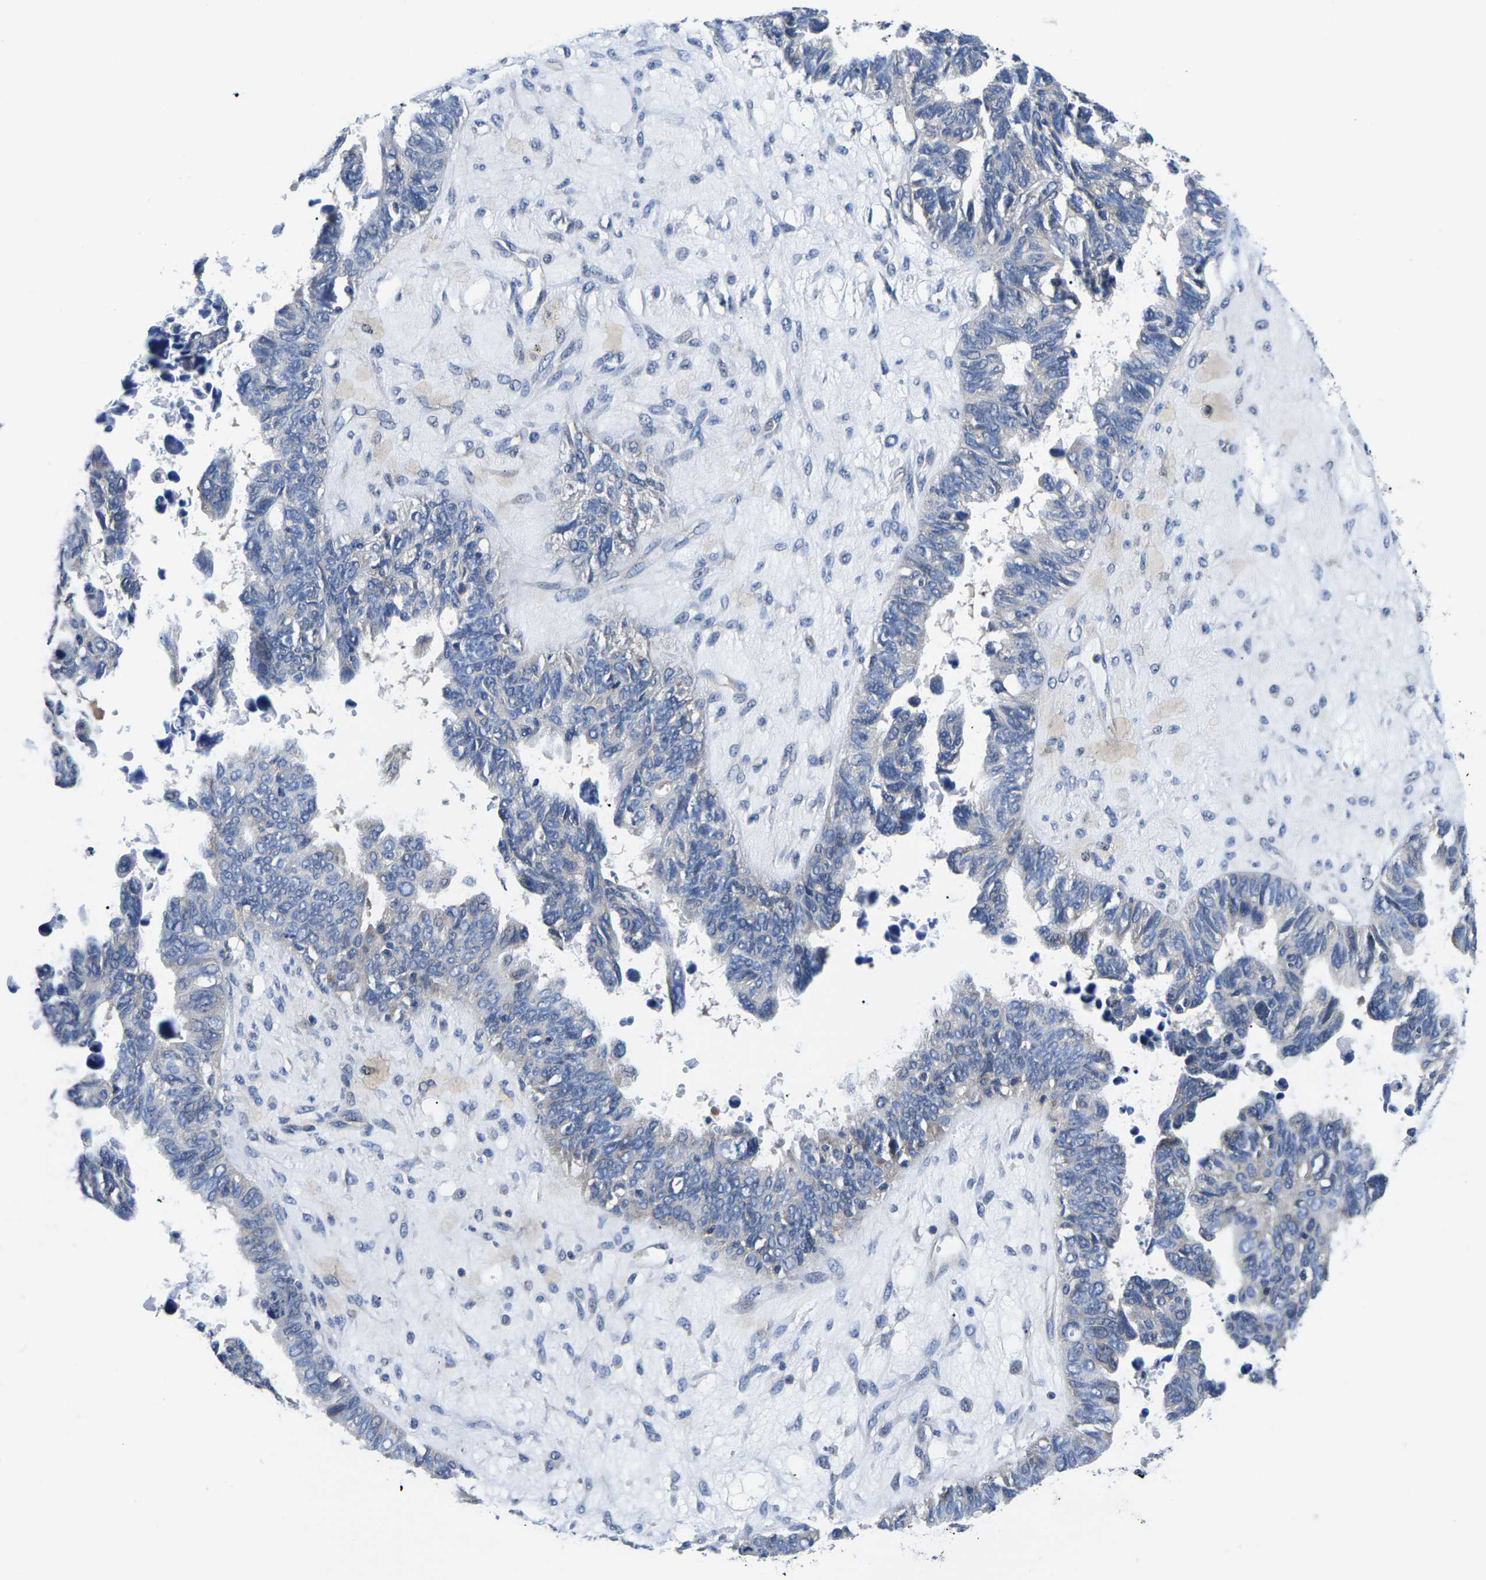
{"staining": {"intensity": "negative", "quantity": "none", "location": "none"}, "tissue": "ovarian cancer", "cell_type": "Tumor cells", "image_type": "cancer", "snomed": [{"axis": "morphology", "description": "Cystadenocarcinoma, serous, NOS"}, {"axis": "topography", "description": "Ovary"}], "caption": "High magnification brightfield microscopy of ovarian serous cystadenocarcinoma stained with DAB (brown) and counterstained with hematoxylin (blue): tumor cells show no significant expression. (Stains: DAB (3,3'-diaminobenzidine) immunohistochemistry with hematoxylin counter stain, Microscopy: brightfield microscopy at high magnification).", "gene": "GSK3B", "patient": {"sex": "female", "age": 79}}